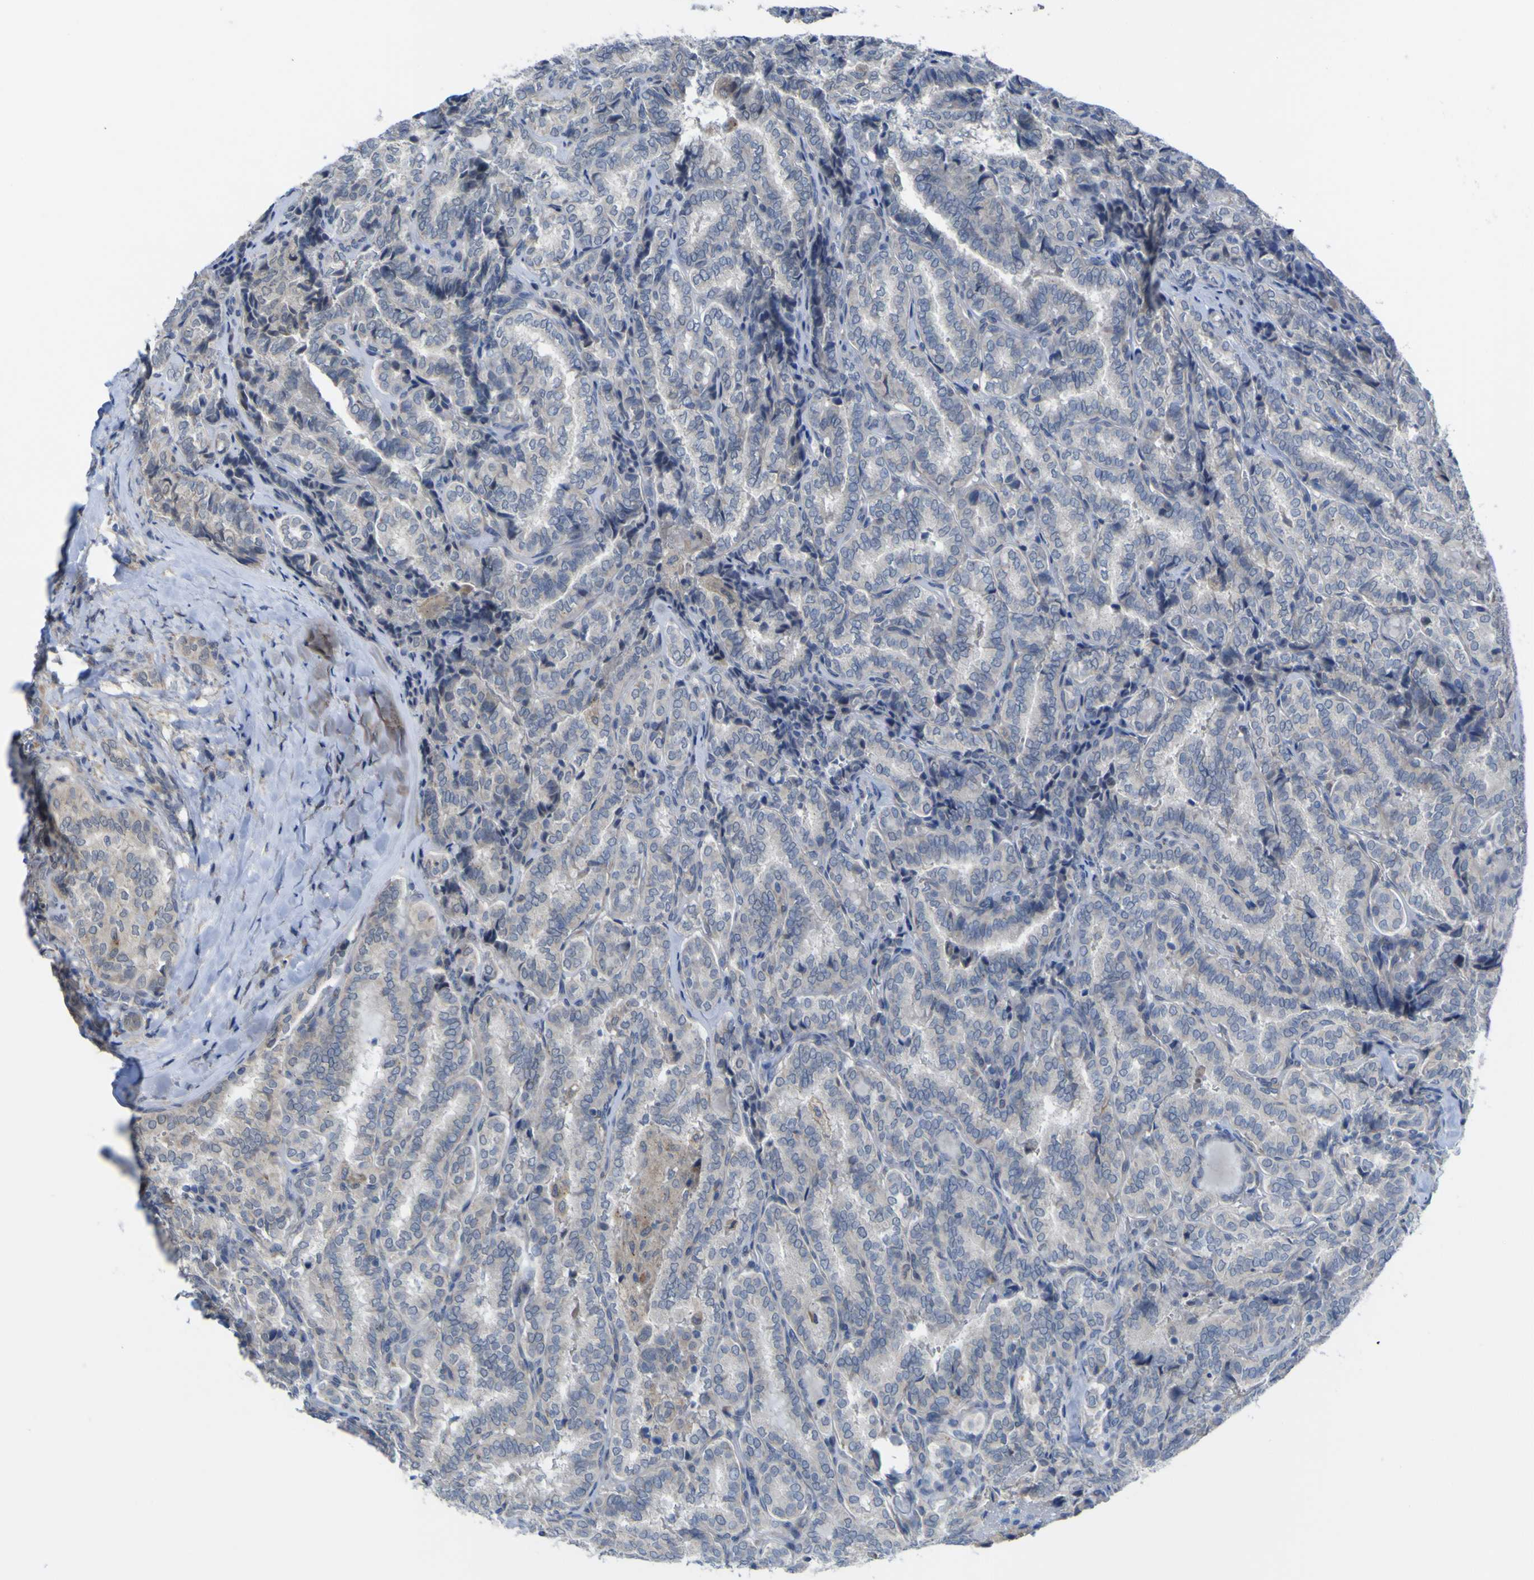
{"staining": {"intensity": "negative", "quantity": "none", "location": "none"}, "tissue": "thyroid cancer", "cell_type": "Tumor cells", "image_type": "cancer", "snomed": [{"axis": "morphology", "description": "Normal tissue, NOS"}, {"axis": "morphology", "description": "Papillary adenocarcinoma, NOS"}, {"axis": "topography", "description": "Thyroid gland"}], "caption": "Immunohistochemistry (IHC) micrograph of thyroid cancer (papillary adenocarcinoma) stained for a protein (brown), which exhibits no staining in tumor cells.", "gene": "TNFRSF11A", "patient": {"sex": "female", "age": 30}}